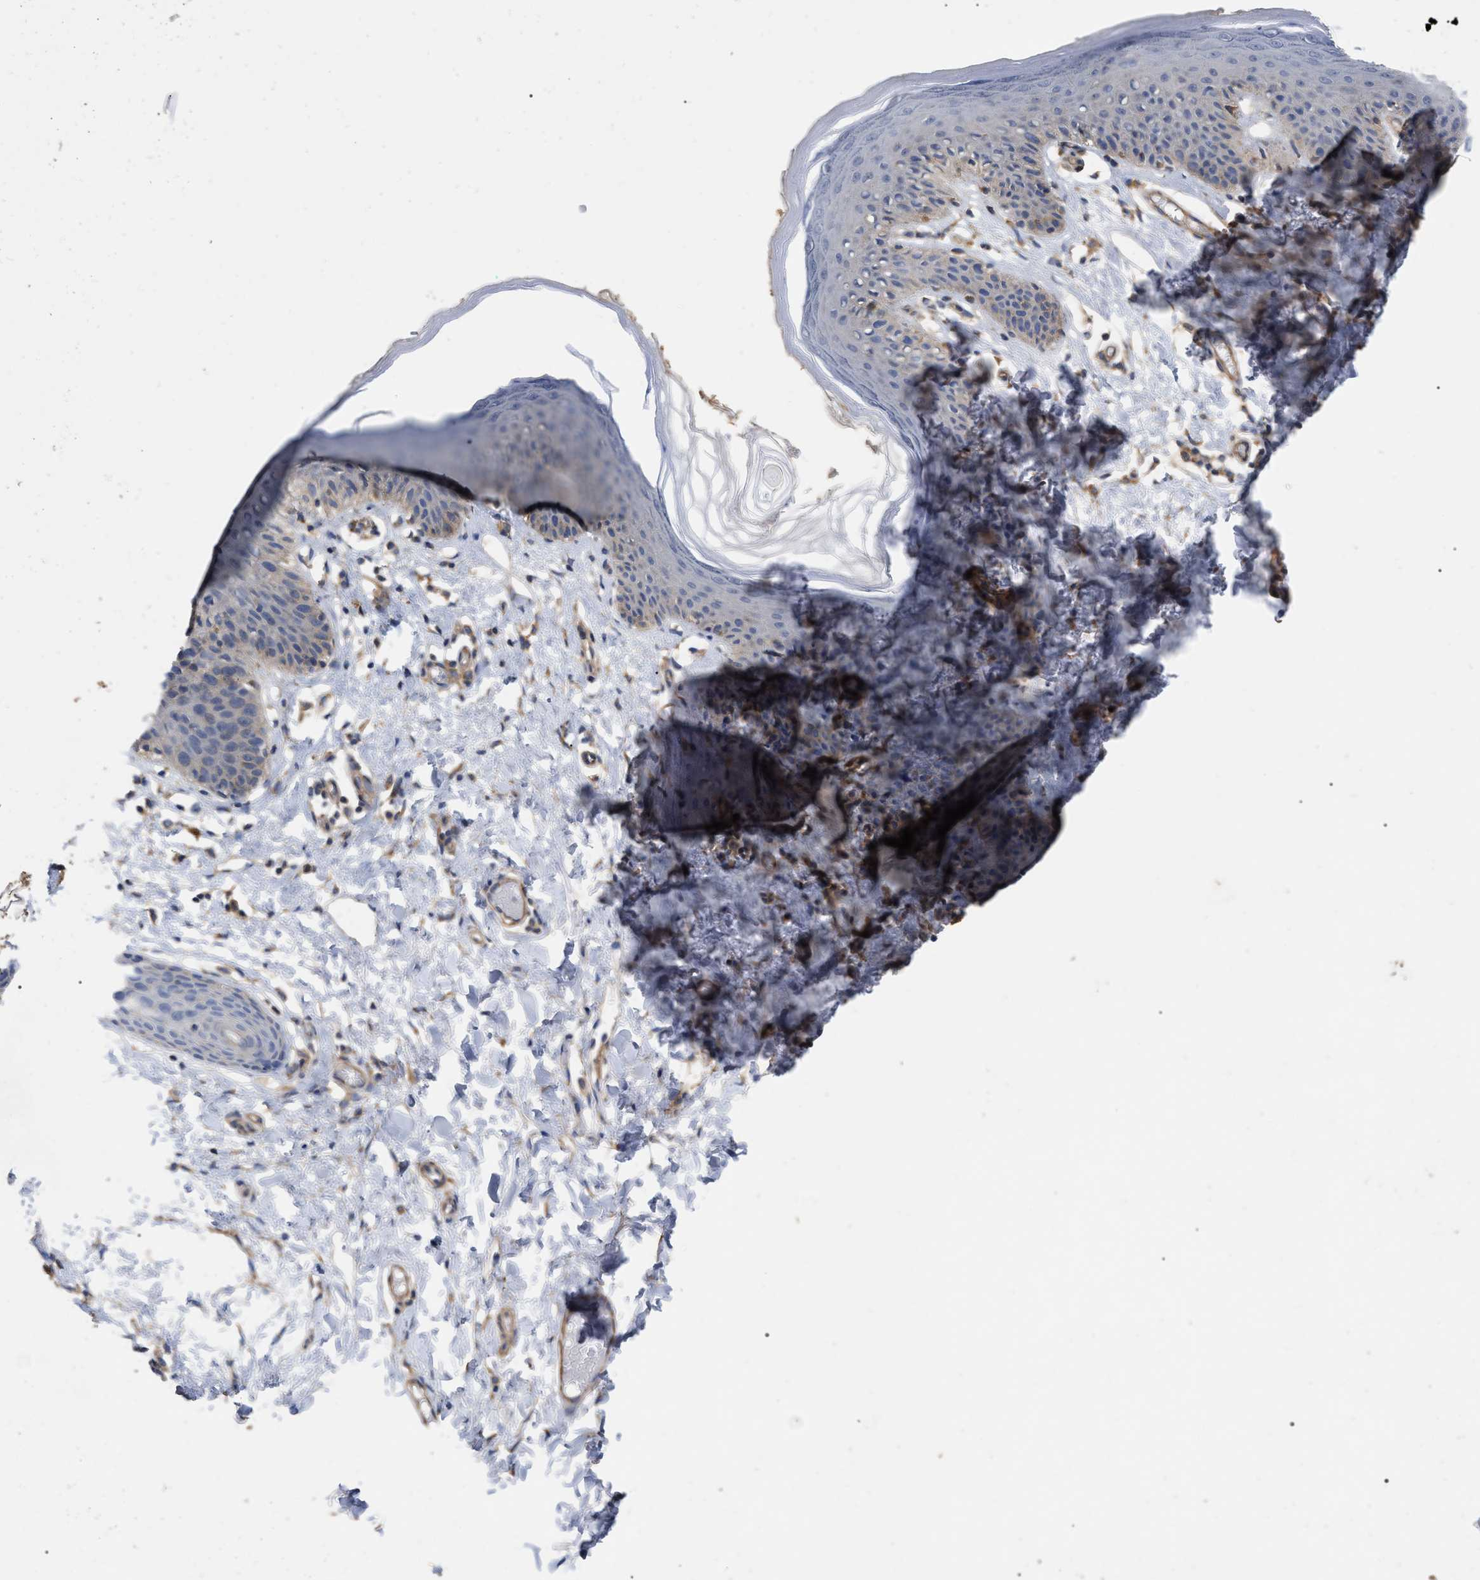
{"staining": {"intensity": "weak", "quantity": "<25%", "location": "cytoplasmic/membranous"}, "tissue": "skin", "cell_type": "Epidermal cells", "image_type": "normal", "snomed": [{"axis": "morphology", "description": "Normal tissue, NOS"}, {"axis": "topography", "description": "Vulva"}], "caption": "Unremarkable skin was stained to show a protein in brown. There is no significant staining in epidermal cells.", "gene": "RABEP1", "patient": {"sex": "female", "age": 66}}